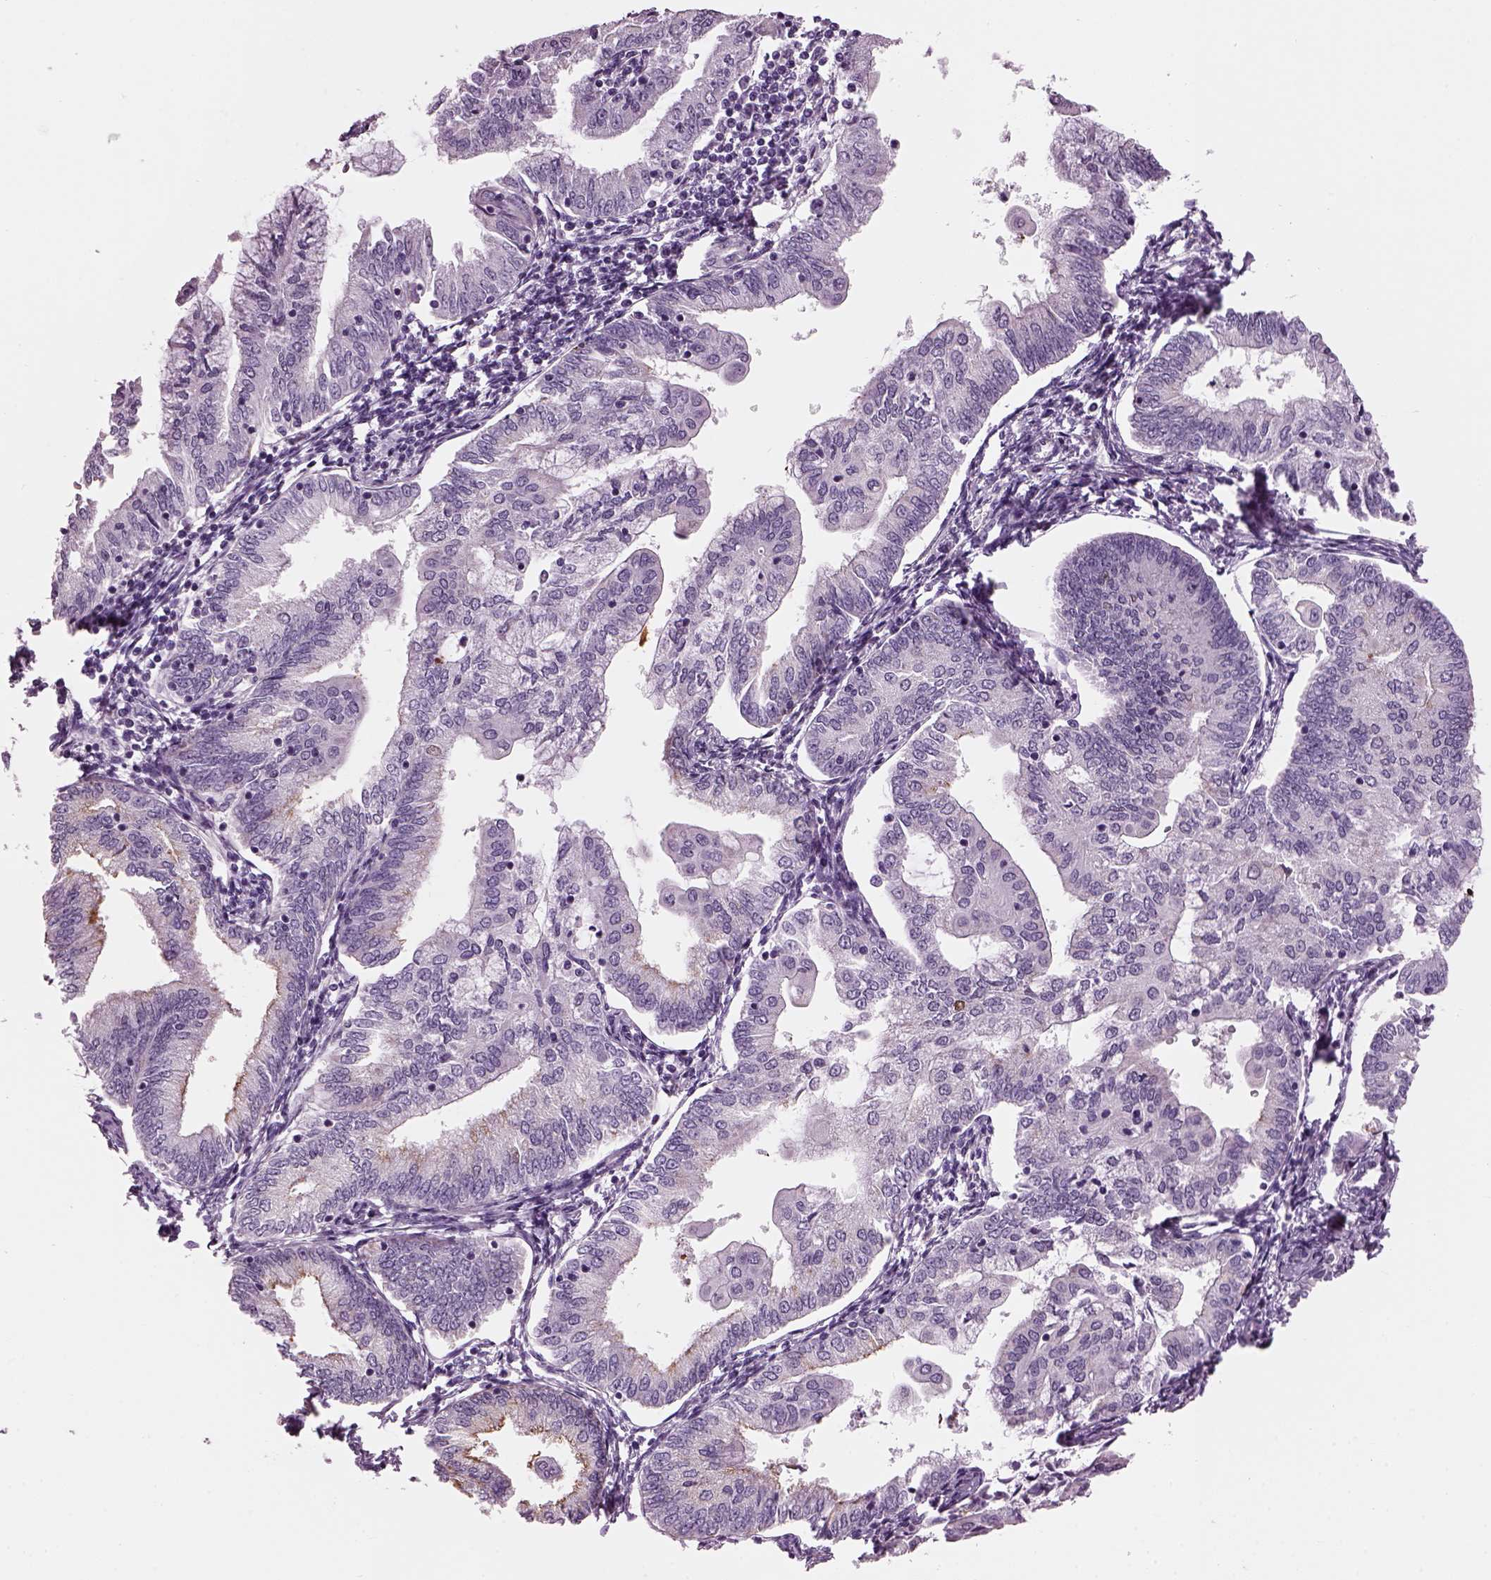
{"staining": {"intensity": "negative", "quantity": "none", "location": "none"}, "tissue": "endometrial cancer", "cell_type": "Tumor cells", "image_type": "cancer", "snomed": [{"axis": "morphology", "description": "Adenocarcinoma, NOS"}, {"axis": "topography", "description": "Endometrium"}], "caption": "DAB immunohistochemical staining of human endometrial cancer (adenocarcinoma) demonstrates no significant expression in tumor cells.", "gene": "PRR9", "patient": {"sex": "female", "age": 55}}